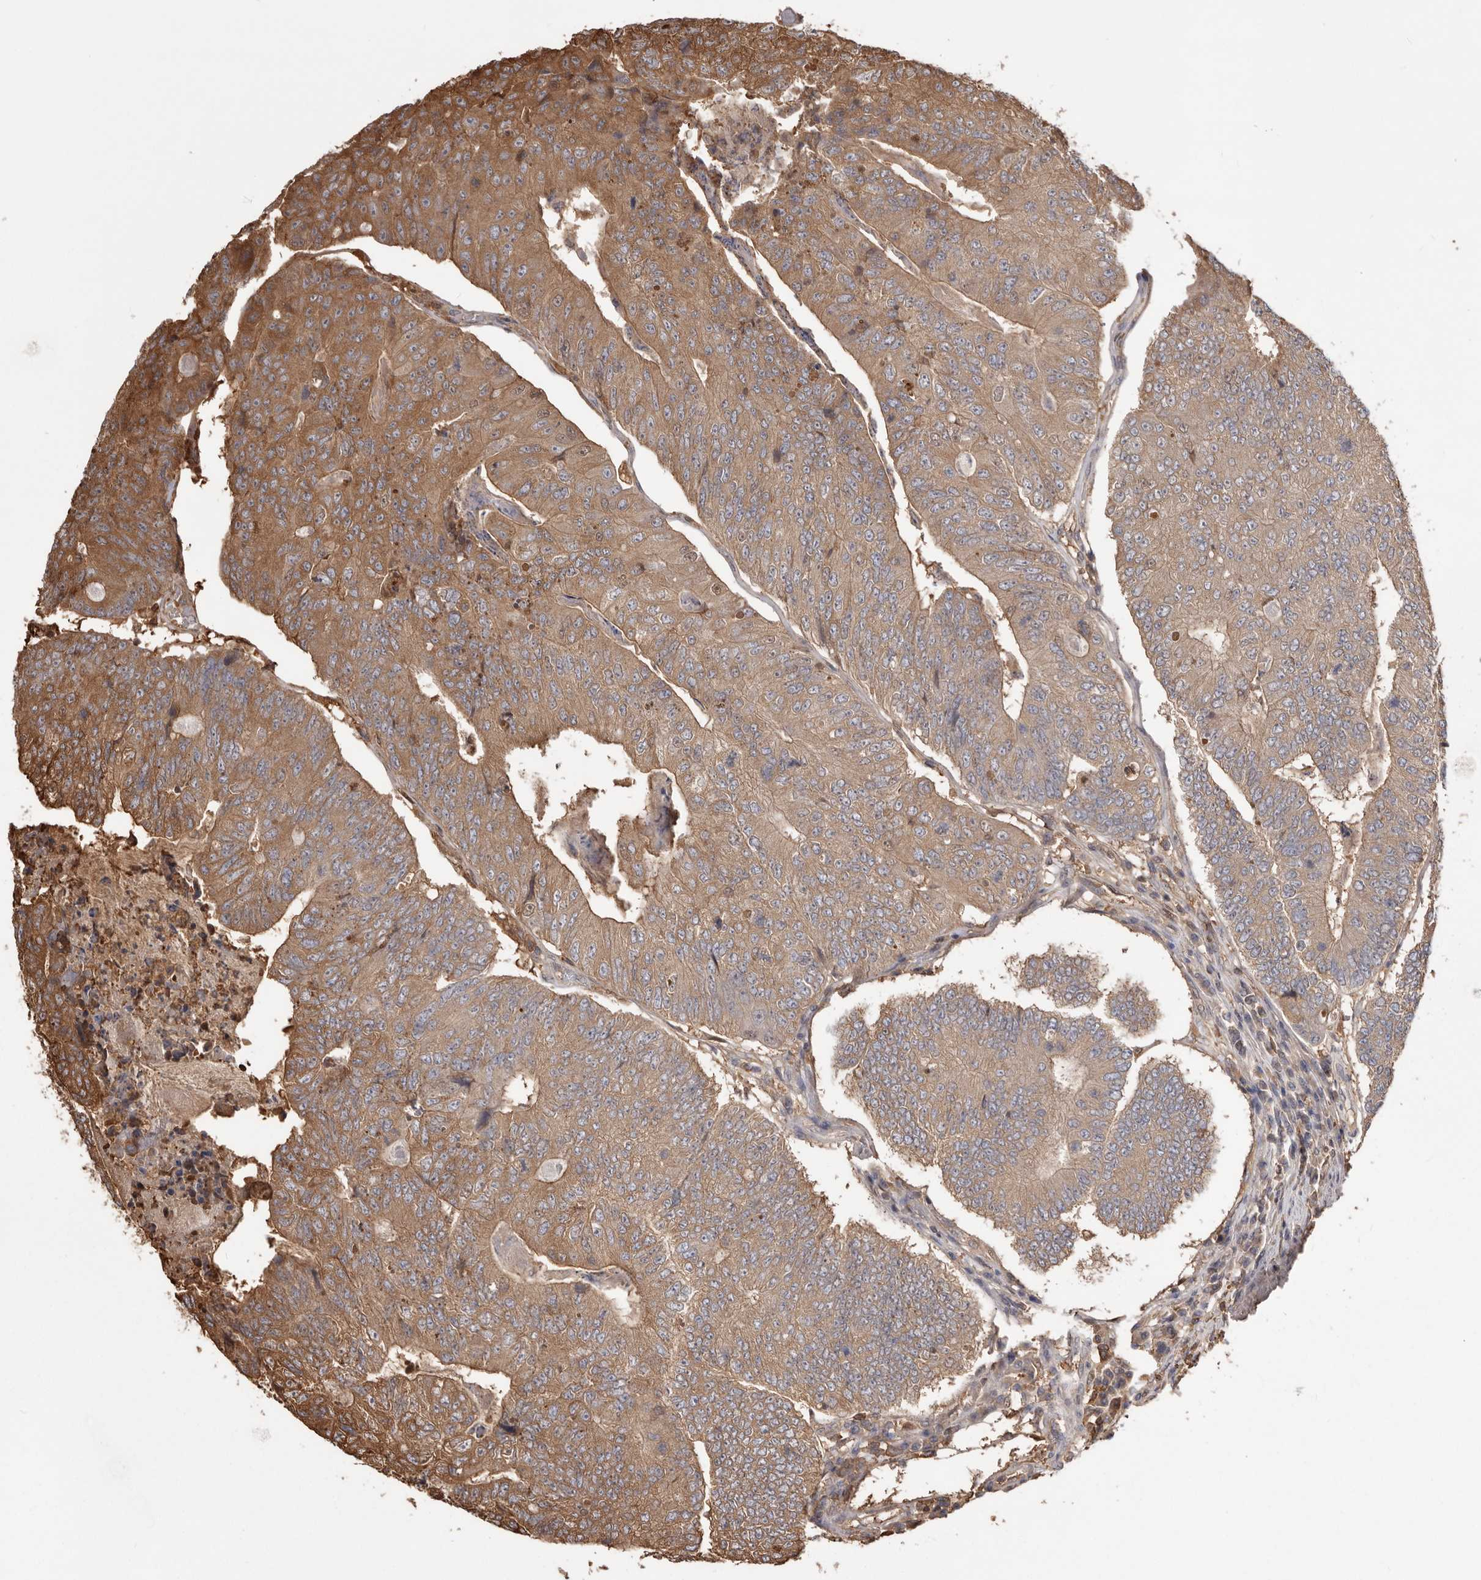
{"staining": {"intensity": "moderate", "quantity": ">75%", "location": "cytoplasmic/membranous"}, "tissue": "colorectal cancer", "cell_type": "Tumor cells", "image_type": "cancer", "snomed": [{"axis": "morphology", "description": "Adenocarcinoma, NOS"}, {"axis": "topography", "description": "Colon"}], "caption": "Moderate cytoplasmic/membranous staining for a protein is appreciated in approximately >75% of tumor cells of colorectal adenocarcinoma using immunohistochemistry.", "gene": "PKM", "patient": {"sex": "female", "age": 67}}